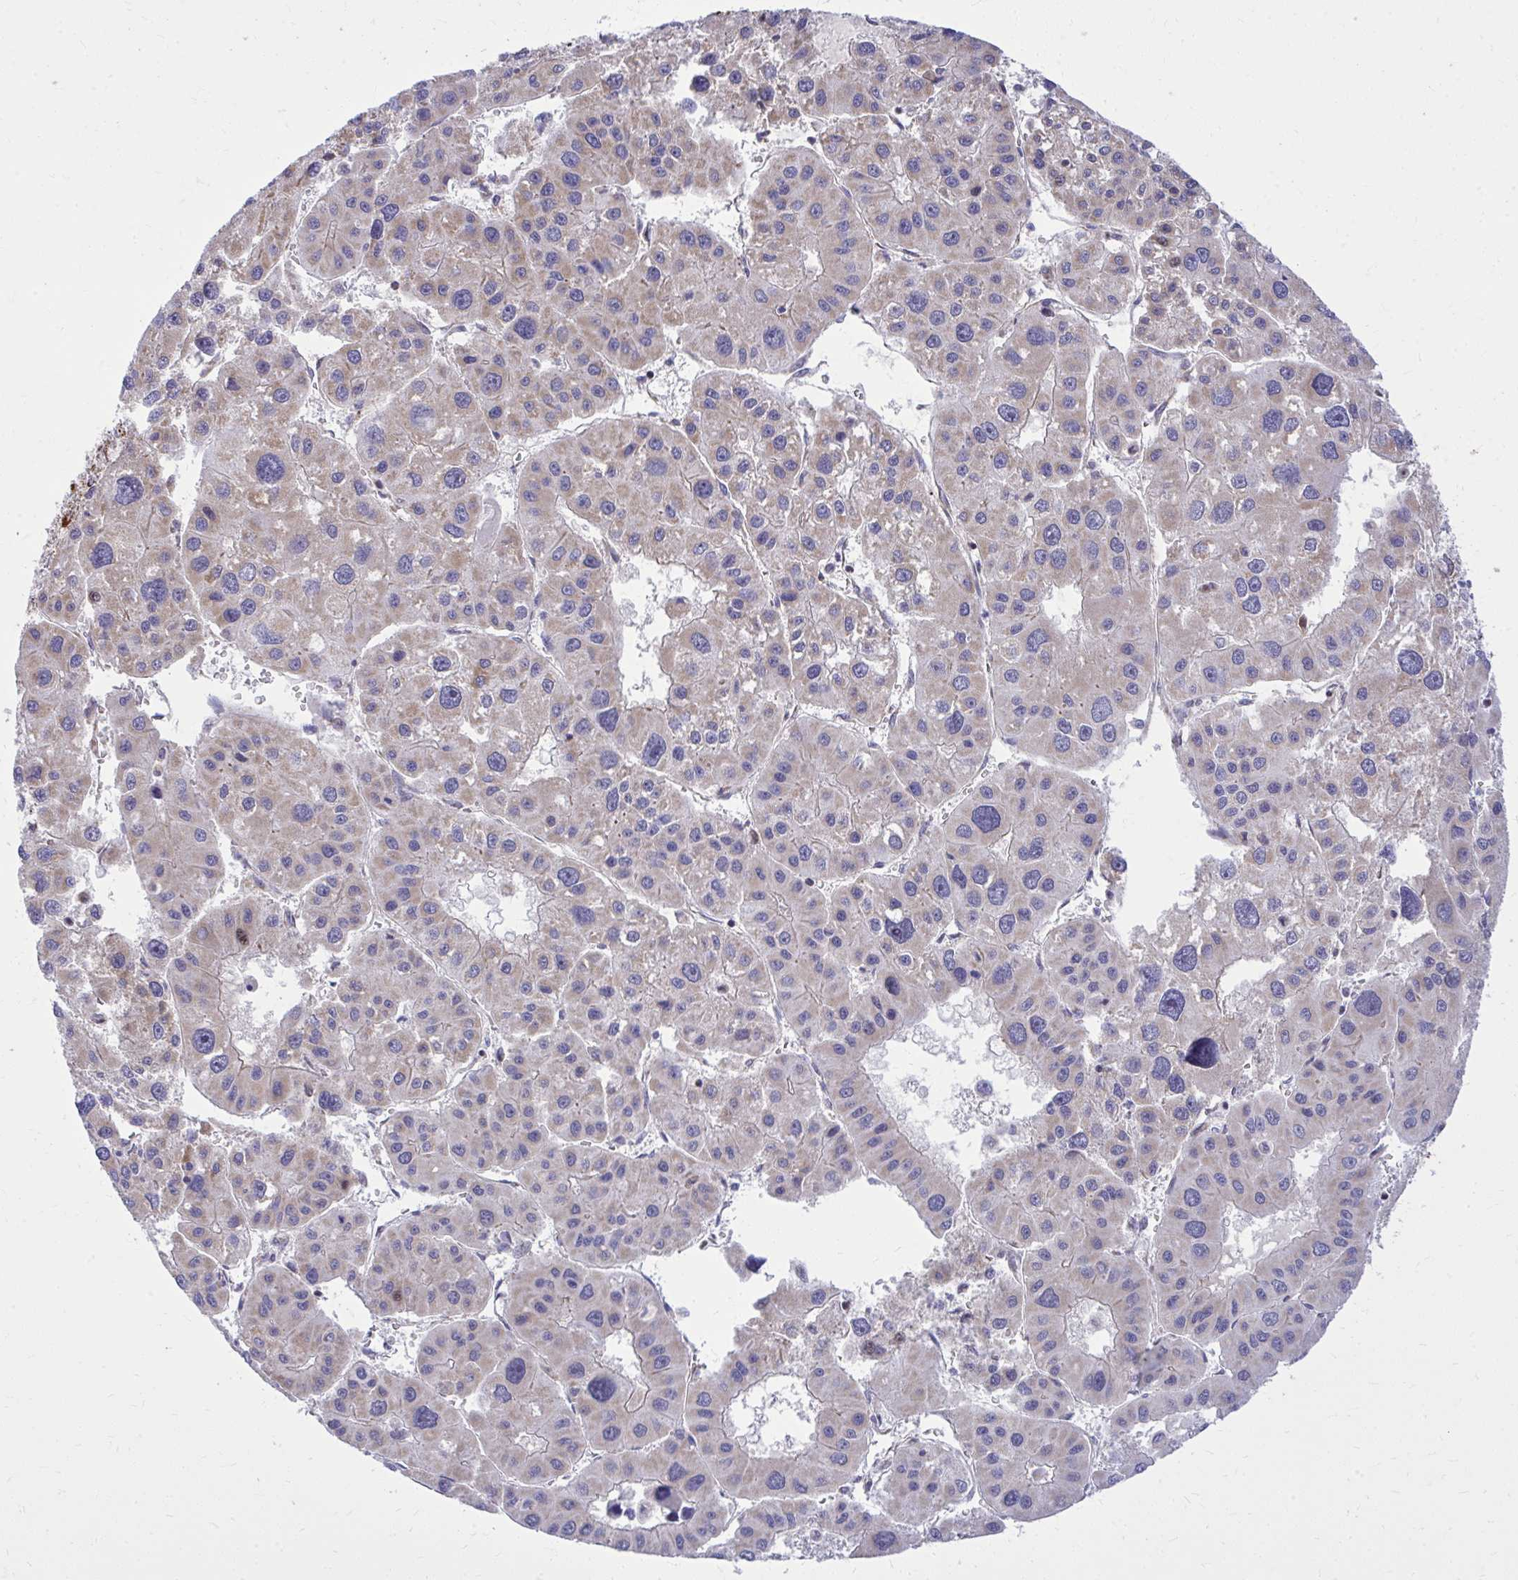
{"staining": {"intensity": "weak", "quantity": "25%-75%", "location": "cytoplasmic/membranous"}, "tissue": "liver cancer", "cell_type": "Tumor cells", "image_type": "cancer", "snomed": [{"axis": "morphology", "description": "Carcinoma, Hepatocellular, NOS"}, {"axis": "topography", "description": "Liver"}], "caption": "DAB immunohistochemical staining of liver cancer (hepatocellular carcinoma) displays weak cytoplasmic/membranous protein positivity in approximately 25%-75% of tumor cells.", "gene": "ZNF362", "patient": {"sex": "male", "age": 73}}